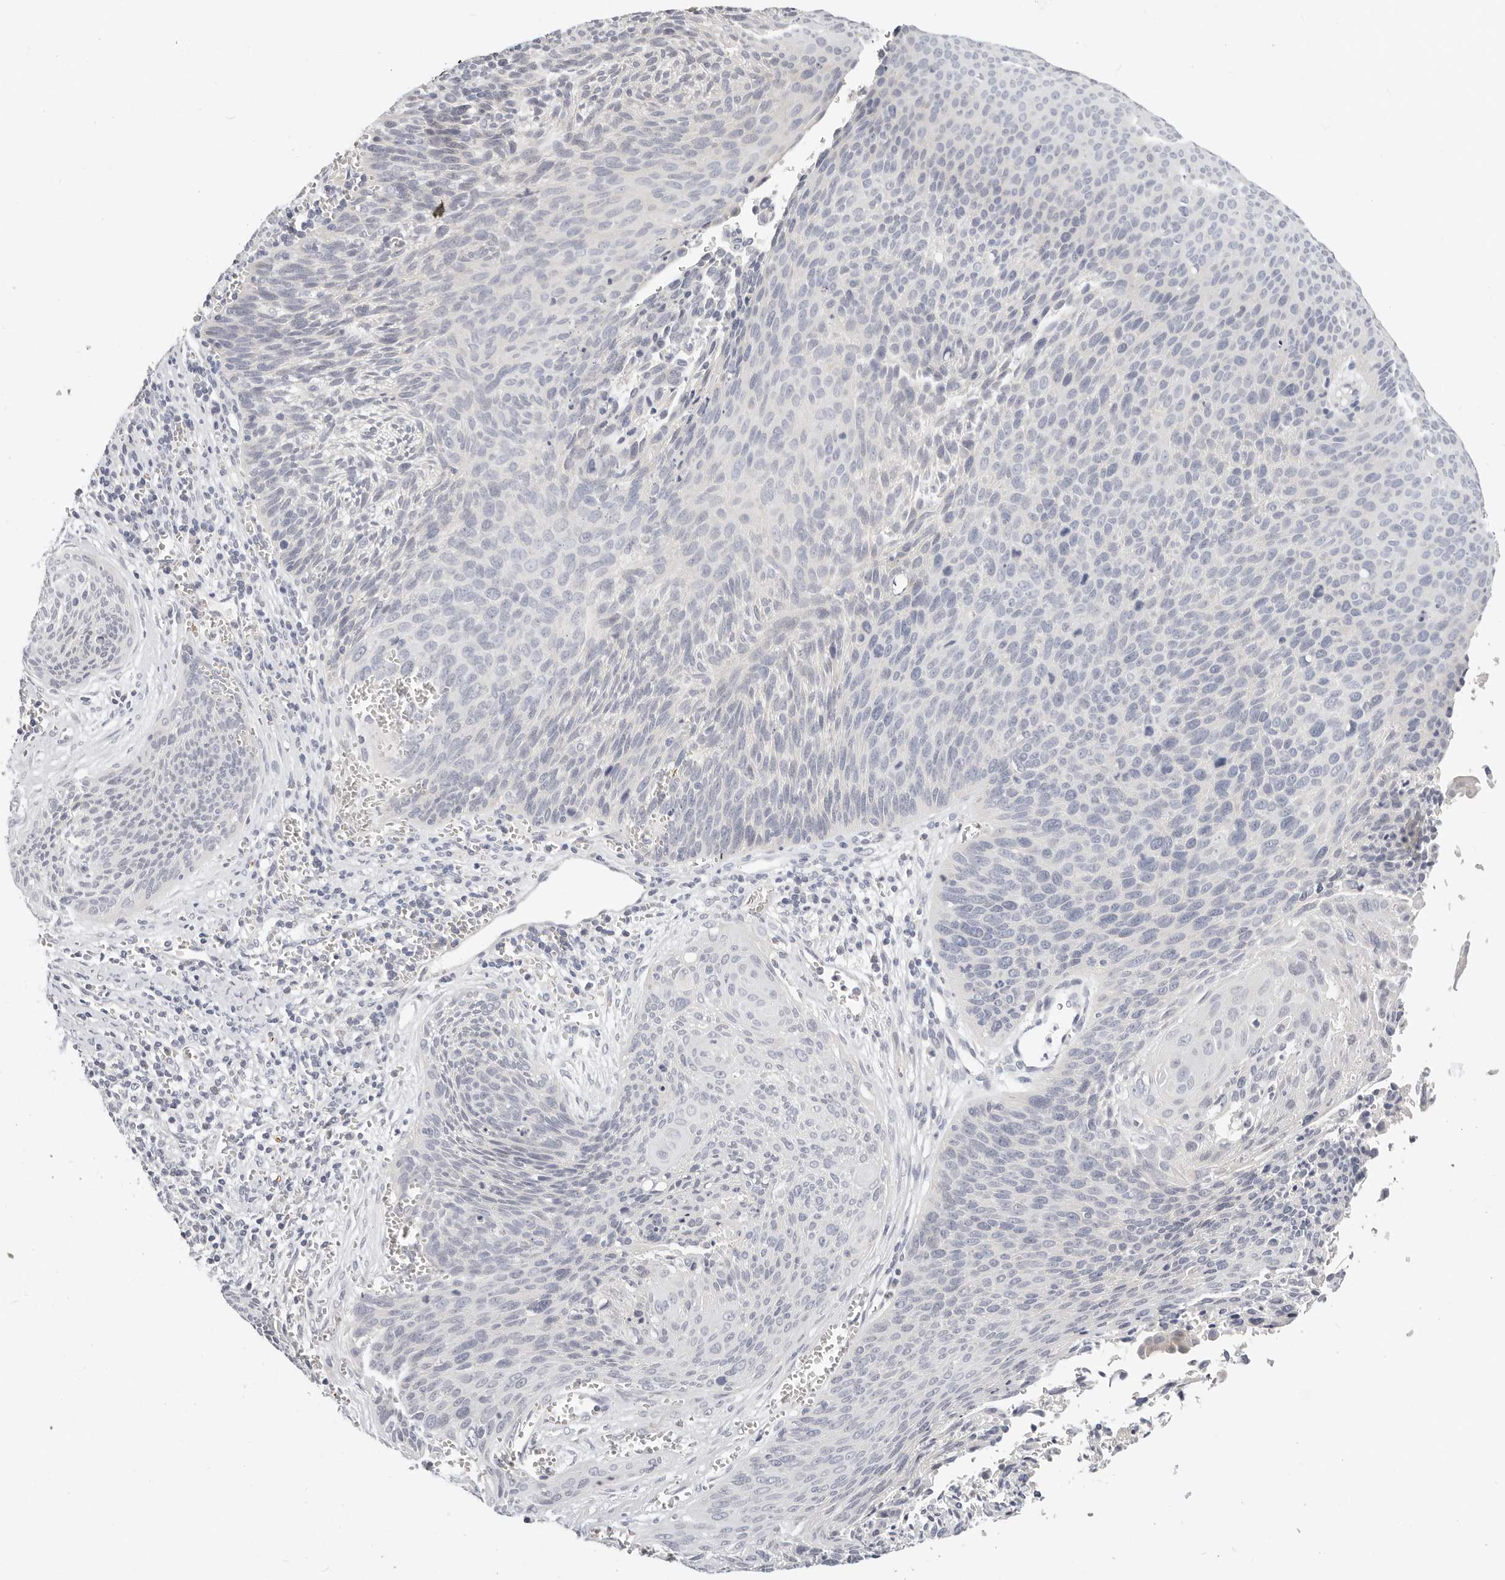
{"staining": {"intensity": "negative", "quantity": "none", "location": "none"}, "tissue": "cervical cancer", "cell_type": "Tumor cells", "image_type": "cancer", "snomed": [{"axis": "morphology", "description": "Squamous cell carcinoma, NOS"}, {"axis": "topography", "description": "Cervix"}], "caption": "Cervical squamous cell carcinoma was stained to show a protein in brown. There is no significant expression in tumor cells. (DAB (3,3'-diaminobenzidine) IHC, high magnification).", "gene": "TMEM63B", "patient": {"sex": "female", "age": 55}}